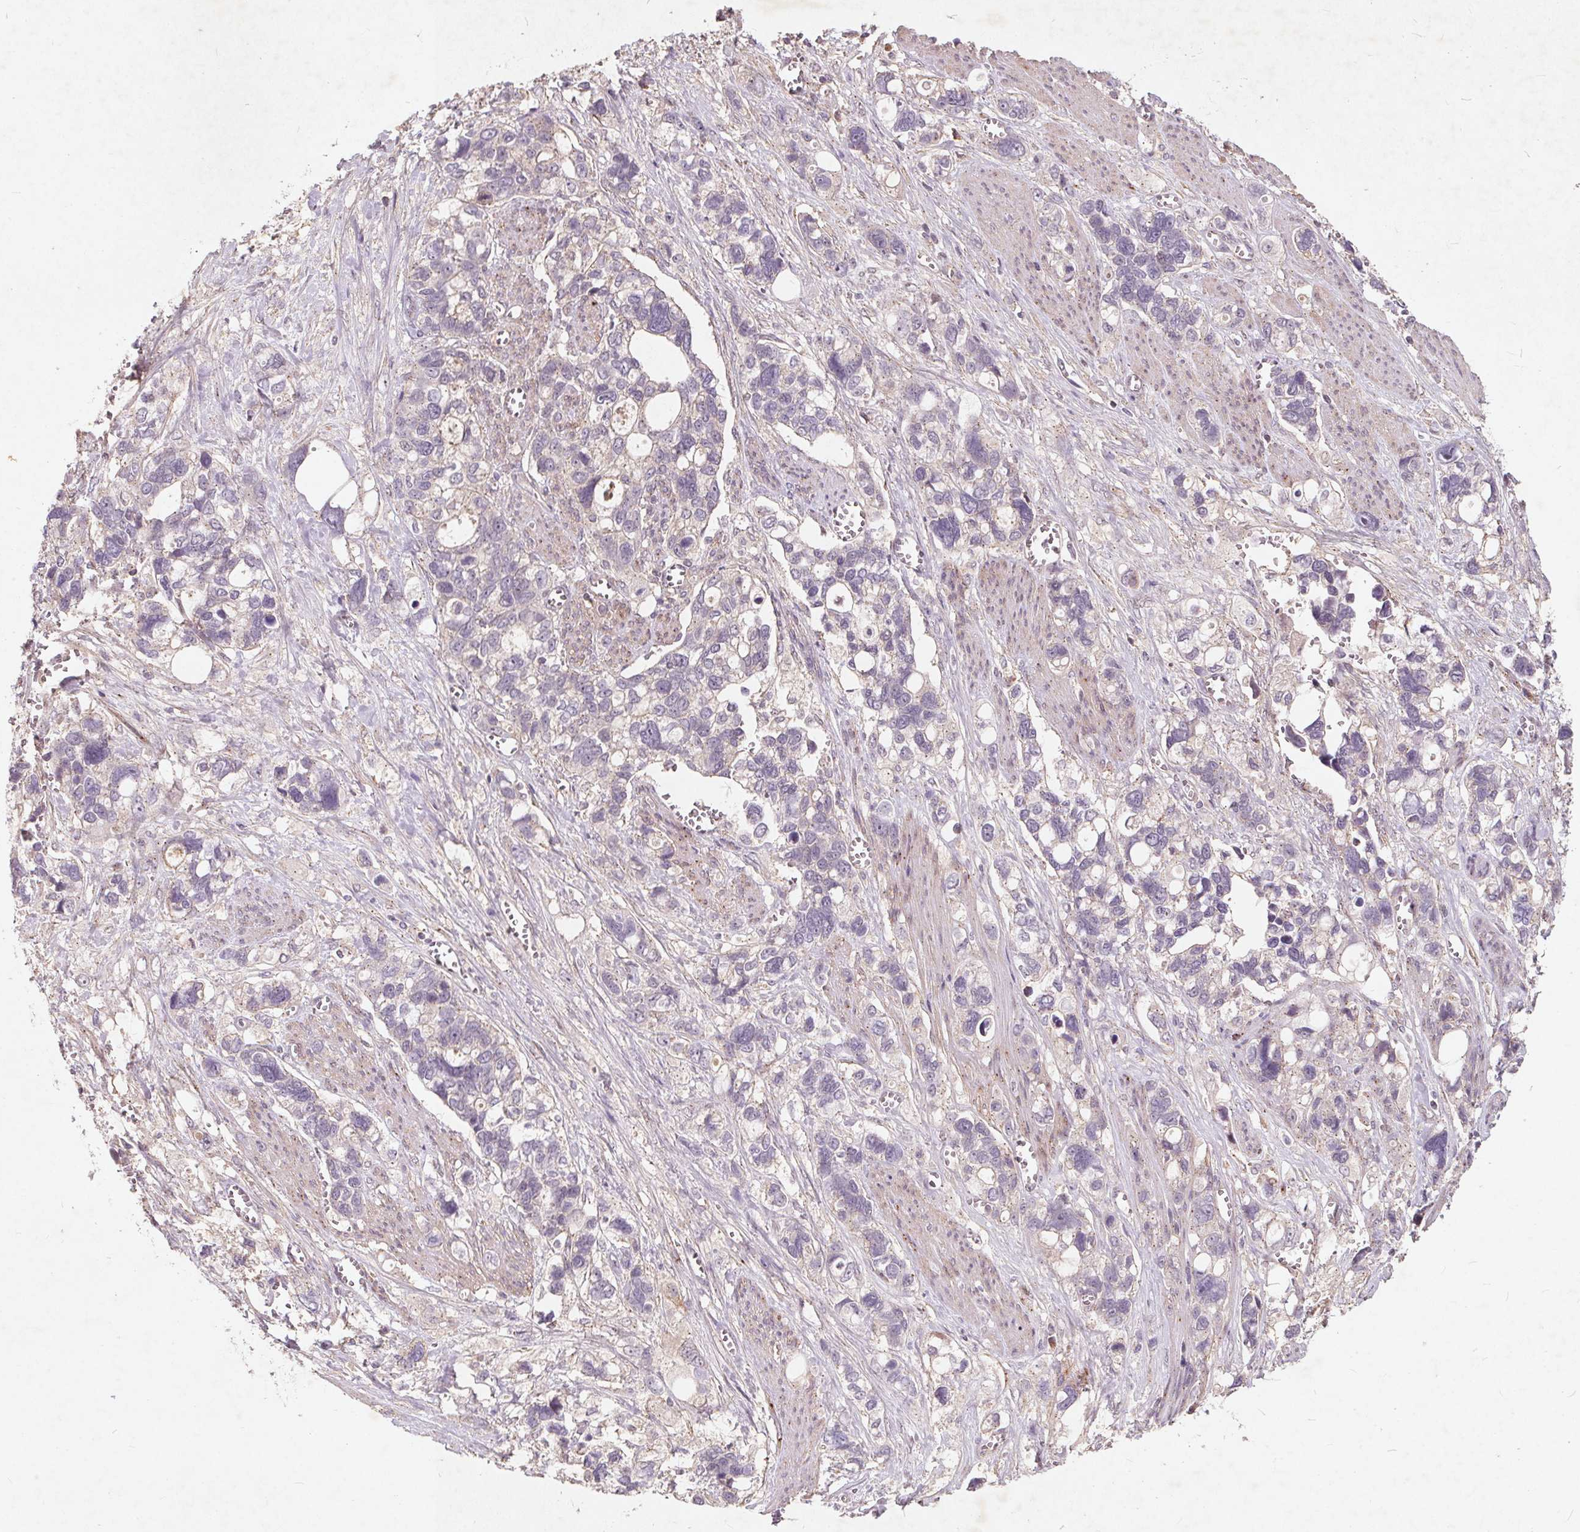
{"staining": {"intensity": "negative", "quantity": "none", "location": "none"}, "tissue": "stomach cancer", "cell_type": "Tumor cells", "image_type": "cancer", "snomed": [{"axis": "morphology", "description": "Adenocarcinoma, NOS"}, {"axis": "topography", "description": "Stomach, upper"}], "caption": "This is a histopathology image of immunohistochemistry staining of adenocarcinoma (stomach), which shows no expression in tumor cells.", "gene": "CSNK1G2", "patient": {"sex": "female", "age": 81}}